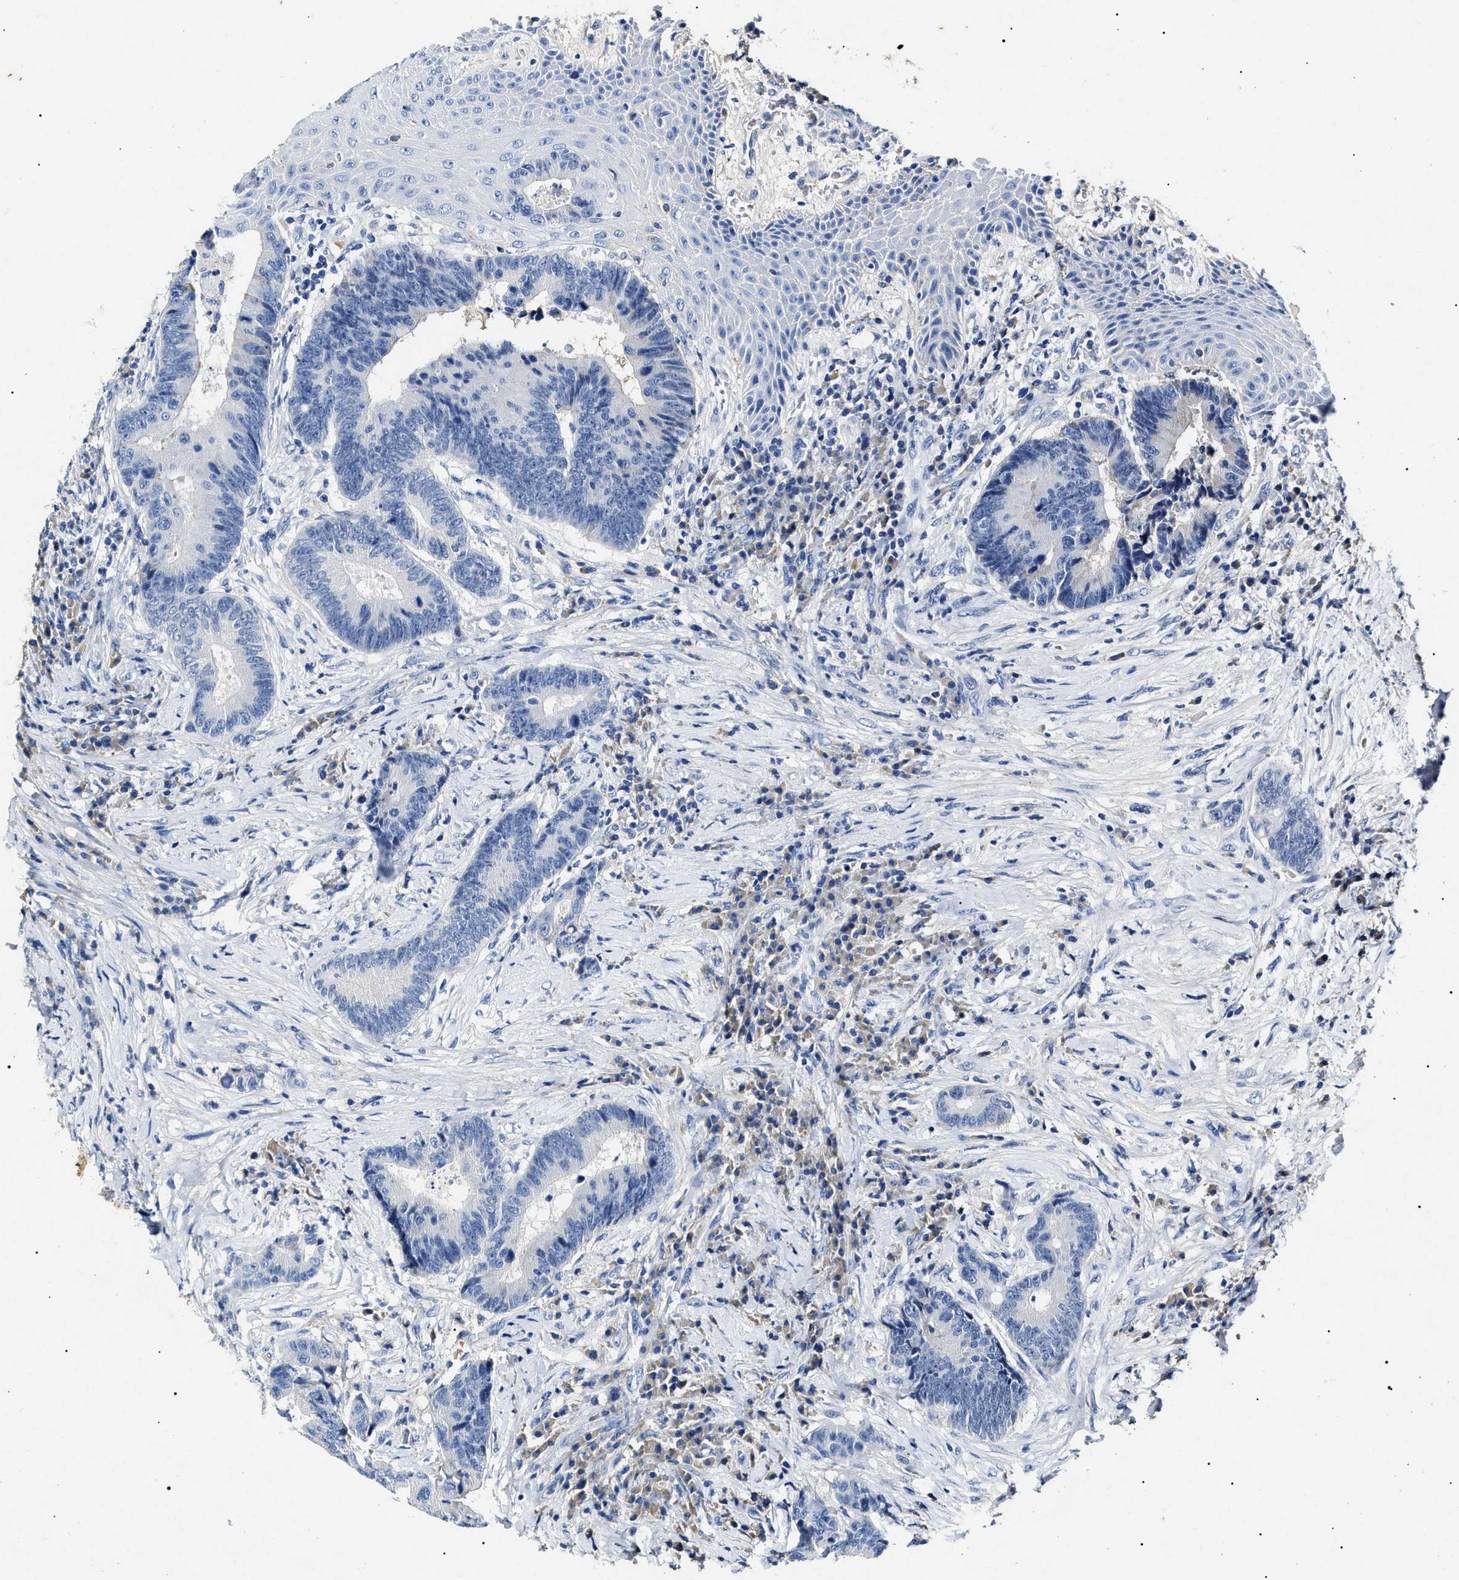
{"staining": {"intensity": "negative", "quantity": "none", "location": "none"}, "tissue": "colorectal cancer", "cell_type": "Tumor cells", "image_type": "cancer", "snomed": [{"axis": "morphology", "description": "Adenocarcinoma, NOS"}, {"axis": "topography", "description": "Rectum"}, {"axis": "topography", "description": "Anal"}], "caption": "Histopathology image shows no protein positivity in tumor cells of colorectal cancer tissue. (DAB immunohistochemistry (IHC), high magnification).", "gene": "LRRC8E", "patient": {"sex": "female", "age": 89}}